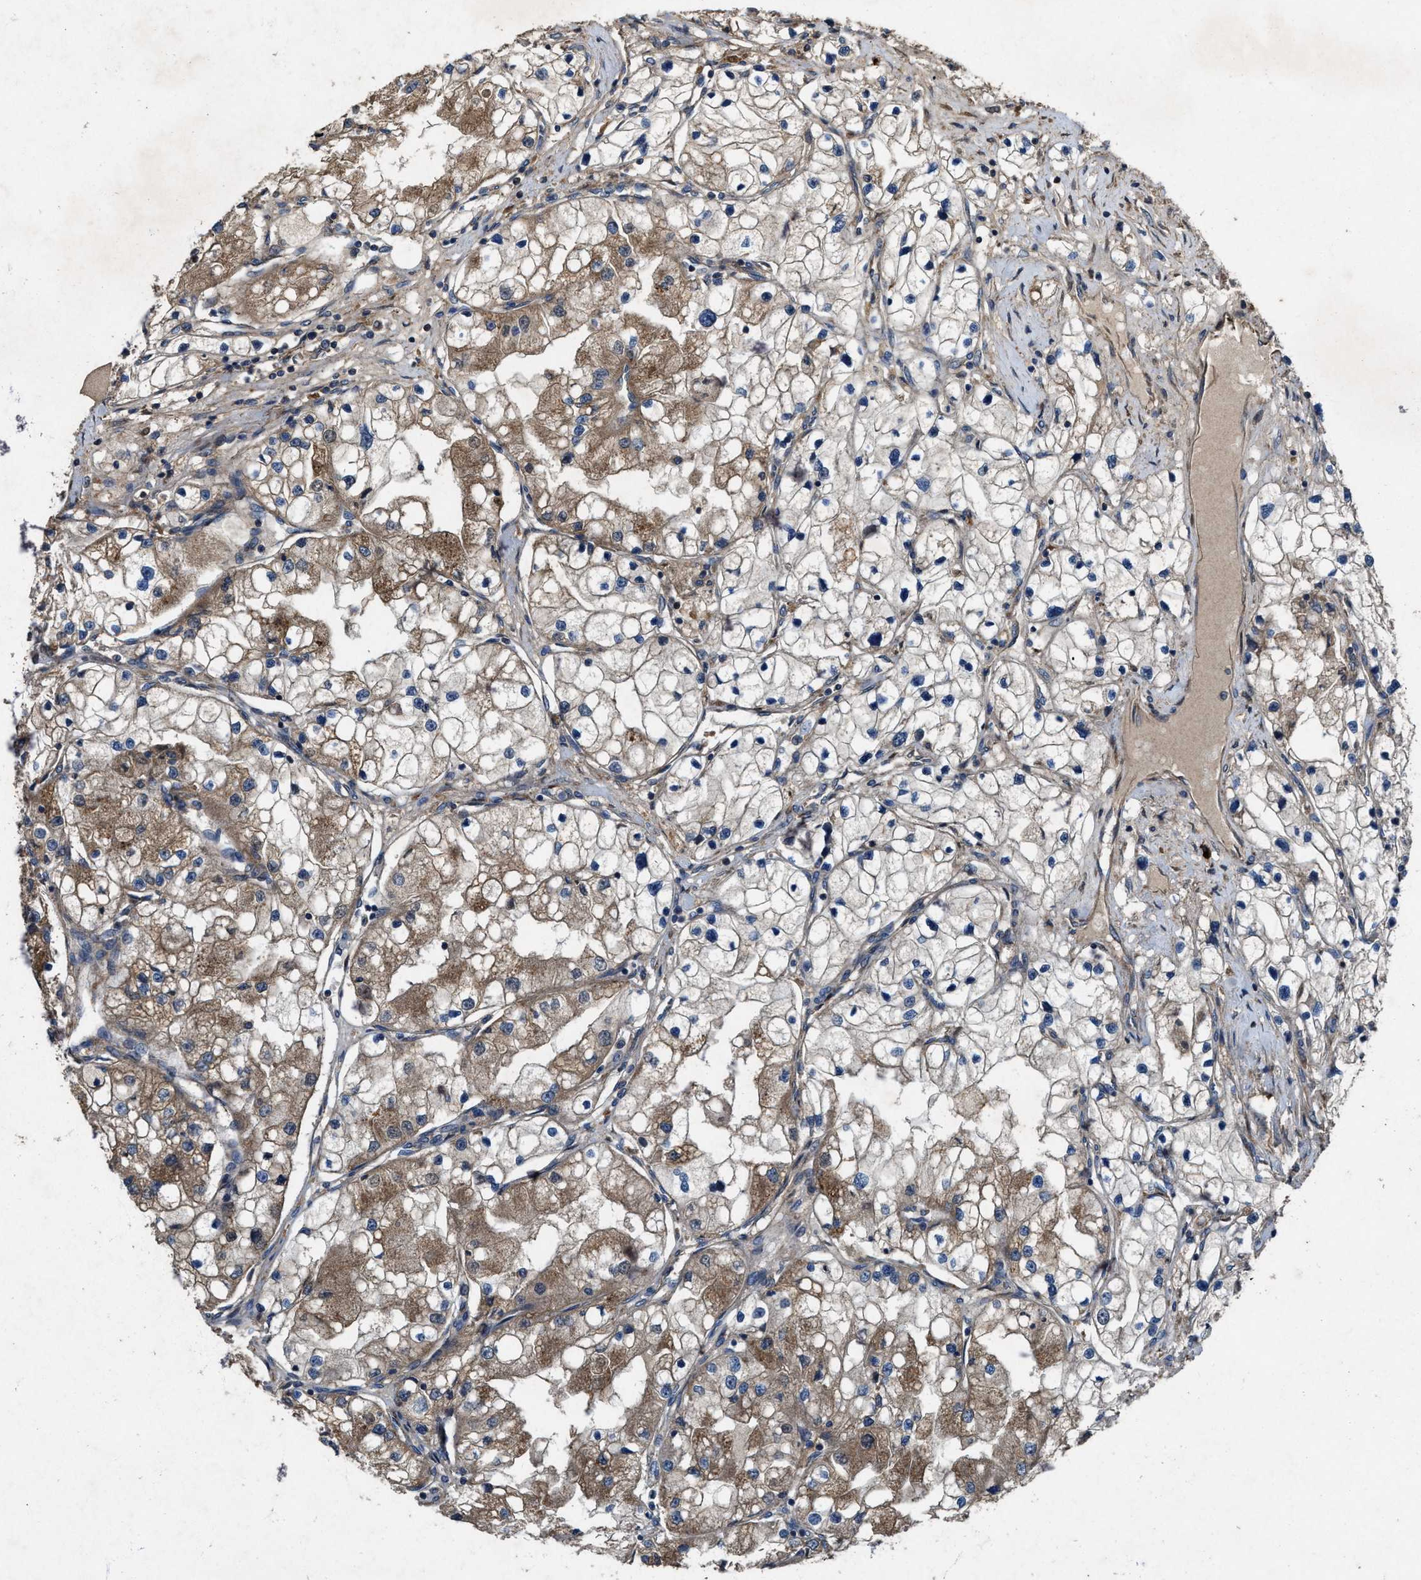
{"staining": {"intensity": "moderate", "quantity": ">75%", "location": "cytoplasmic/membranous"}, "tissue": "renal cancer", "cell_type": "Tumor cells", "image_type": "cancer", "snomed": [{"axis": "morphology", "description": "Adenocarcinoma, NOS"}, {"axis": "topography", "description": "Kidney"}], "caption": "Immunohistochemical staining of adenocarcinoma (renal) exhibits moderate cytoplasmic/membranous protein positivity in about >75% of tumor cells. The staining was performed using DAB, with brown indicating positive protein expression. Nuclei are stained blue with hematoxylin.", "gene": "PDP2", "patient": {"sex": "male", "age": 68}}